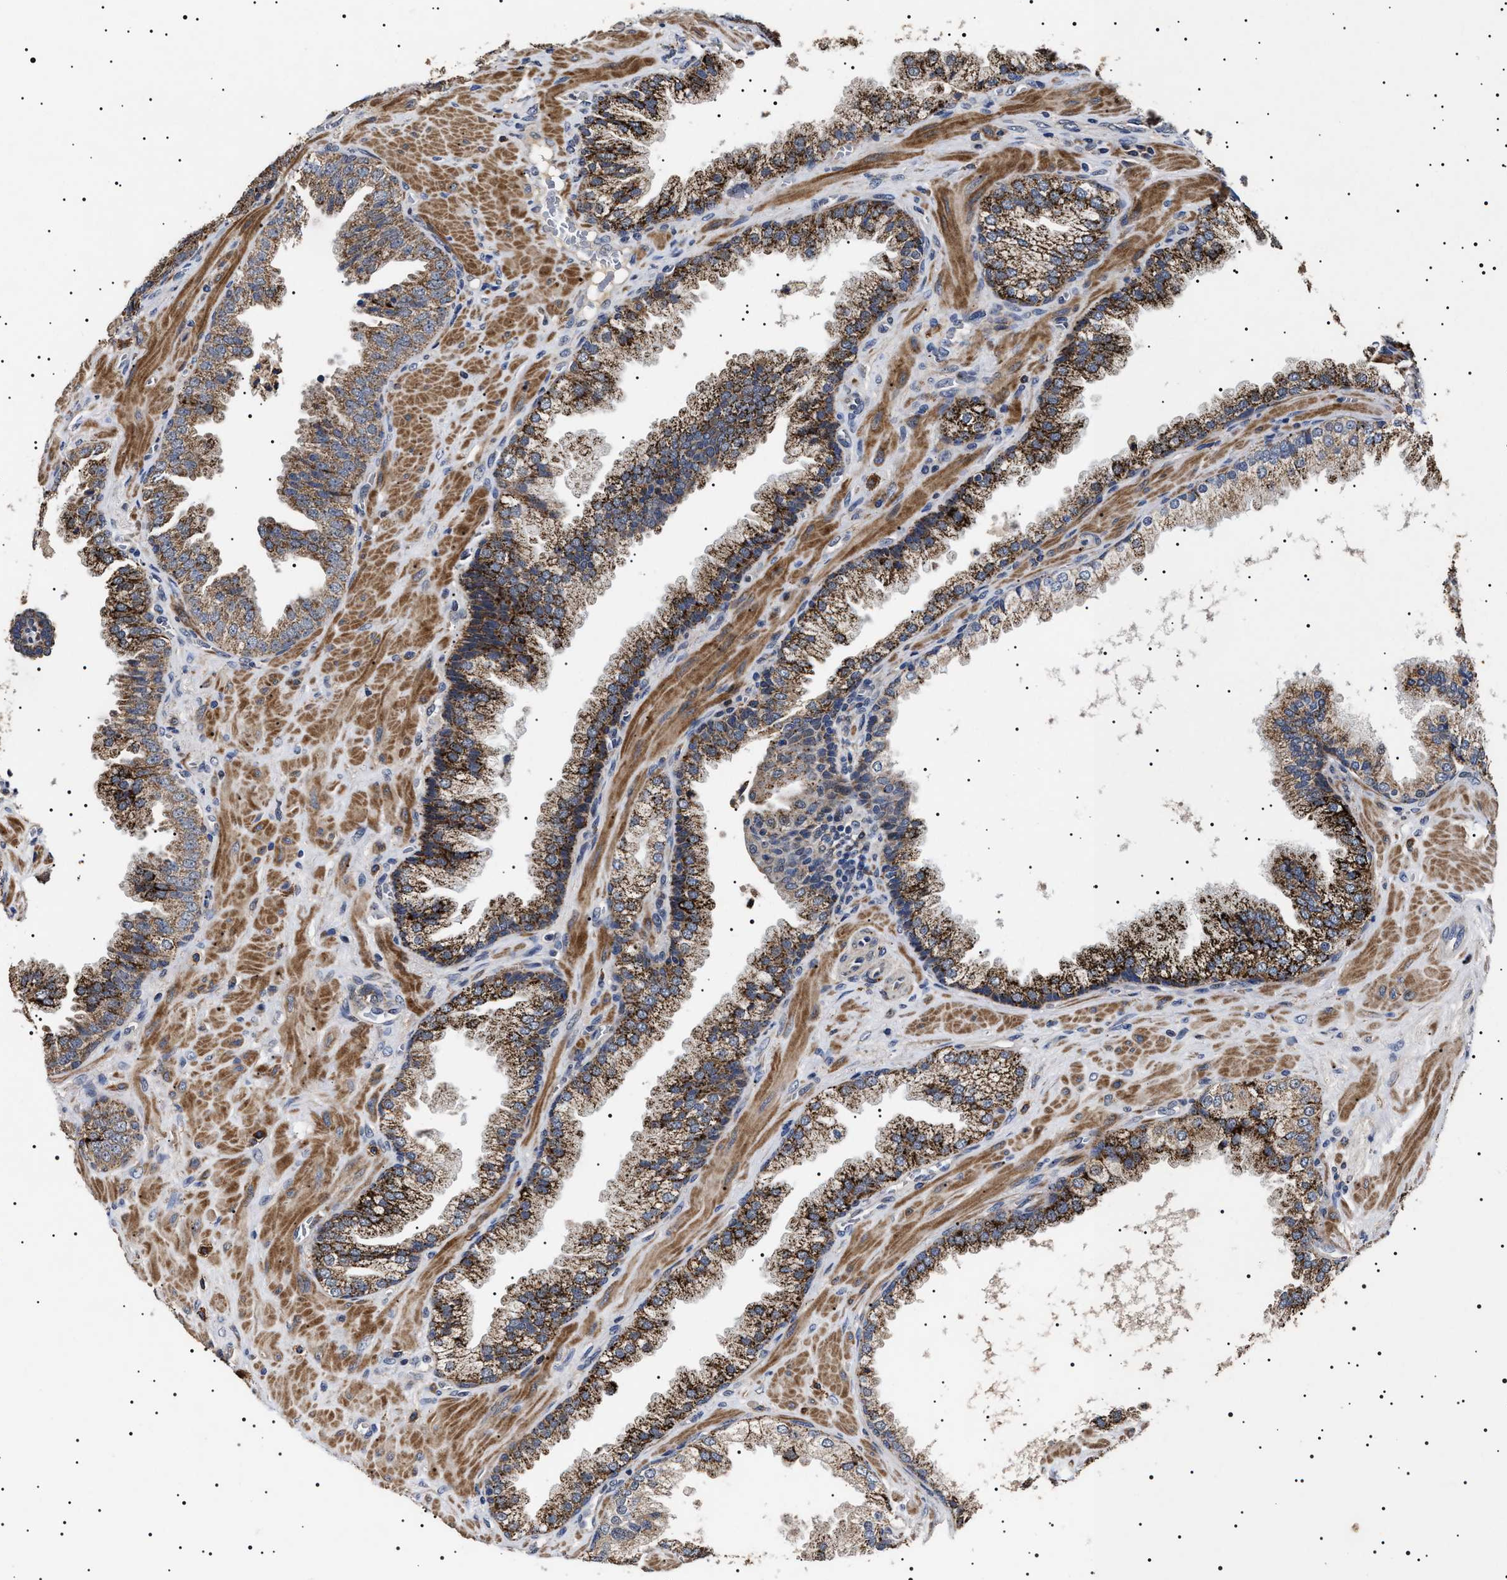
{"staining": {"intensity": "strong", "quantity": ">75%", "location": "cytoplasmic/membranous"}, "tissue": "prostate cancer", "cell_type": "Tumor cells", "image_type": "cancer", "snomed": [{"axis": "morphology", "description": "Adenocarcinoma, Low grade"}, {"axis": "topography", "description": "Prostate"}], "caption": "Human prostate cancer stained with a brown dye reveals strong cytoplasmic/membranous positive positivity in approximately >75% of tumor cells.", "gene": "RAB34", "patient": {"sex": "male", "age": 71}}